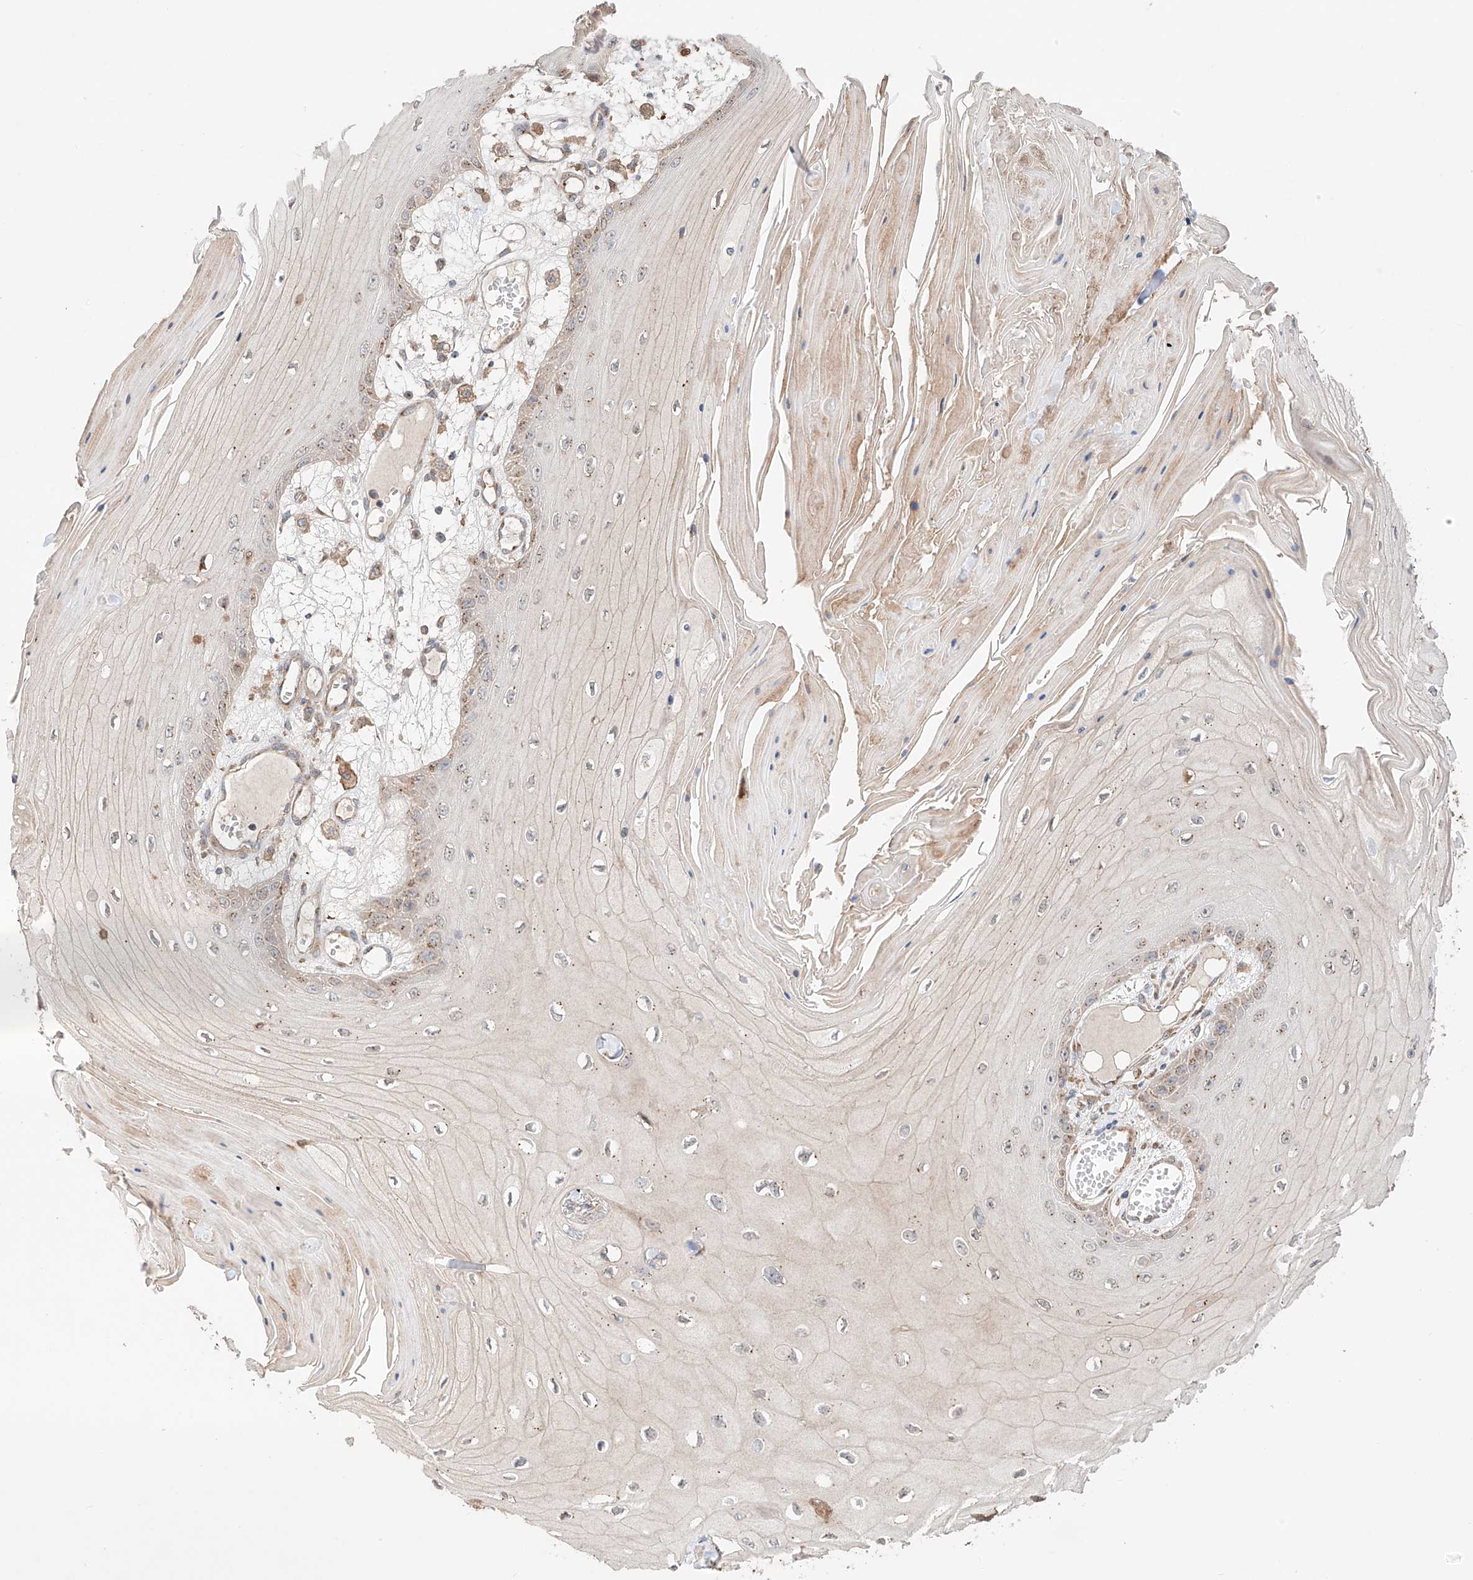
{"staining": {"intensity": "moderate", "quantity": "<25%", "location": "cytoplasmic/membranous"}, "tissue": "skin cancer", "cell_type": "Tumor cells", "image_type": "cancer", "snomed": [{"axis": "morphology", "description": "Squamous cell carcinoma, NOS"}, {"axis": "topography", "description": "Skin"}], "caption": "An immunohistochemistry photomicrograph of neoplastic tissue is shown. Protein staining in brown labels moderate cytoplasmic/membranous positivity in skin cancer within tumor cells. The protein is shown in brown color, while the nuclei are stained blue.", "gene": "MOSPD1", "patient": {"sex": "male", "age": 74}}